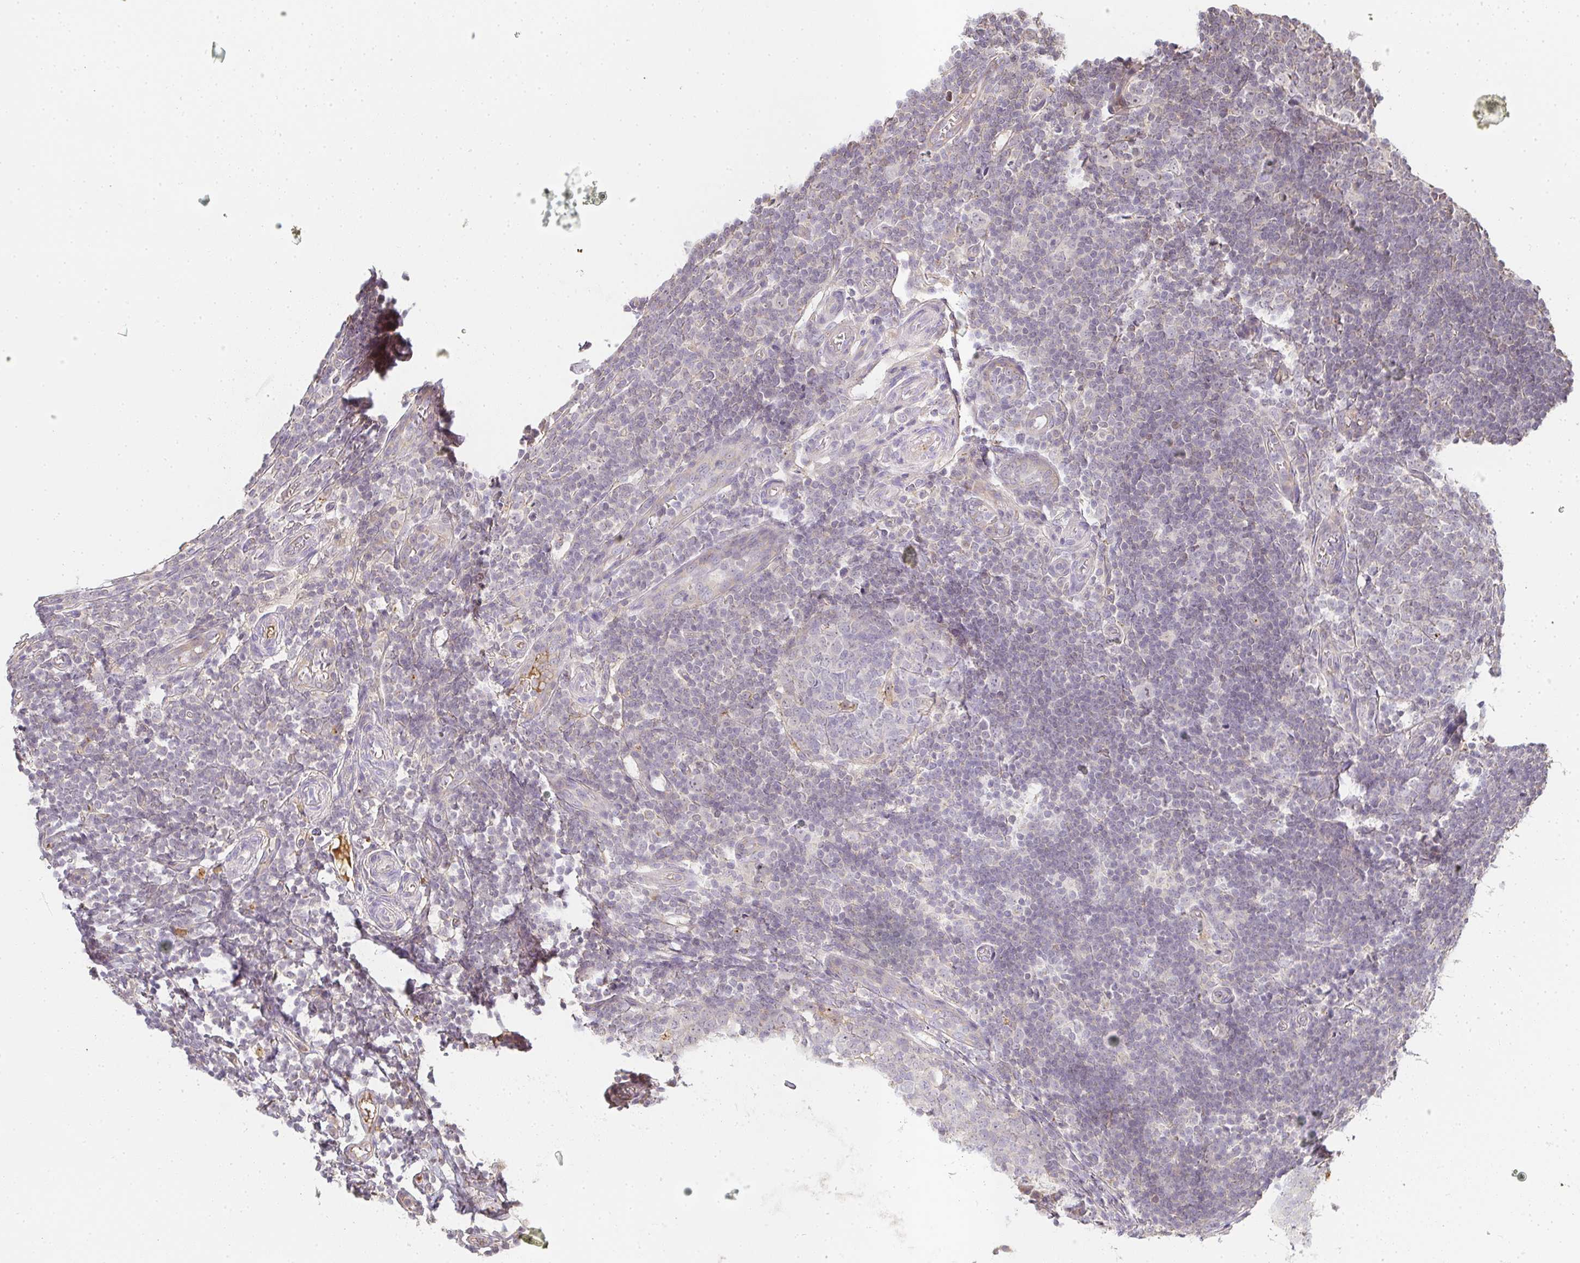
{"staining": {"intensity": "moderate", "quantity": "25%-75%", "location": "cytoplasmic/membranous"}, "tissue": "appendix", "cell_type": "Glandular cells", "image_type": "normal", "snomed": [{"axis": "morphology", "description": "Normal tissue, NOS"}, {"axis": "topography", "description": "Appendix"}], "caption": "Protein expression analysis of benign human appendix reveals moderate cytoplasmic/membranous positivity in about 25%-75% of glandular cells.", "gene": "SLC35B3", "patient": {"sex": "male", "age": 18}}